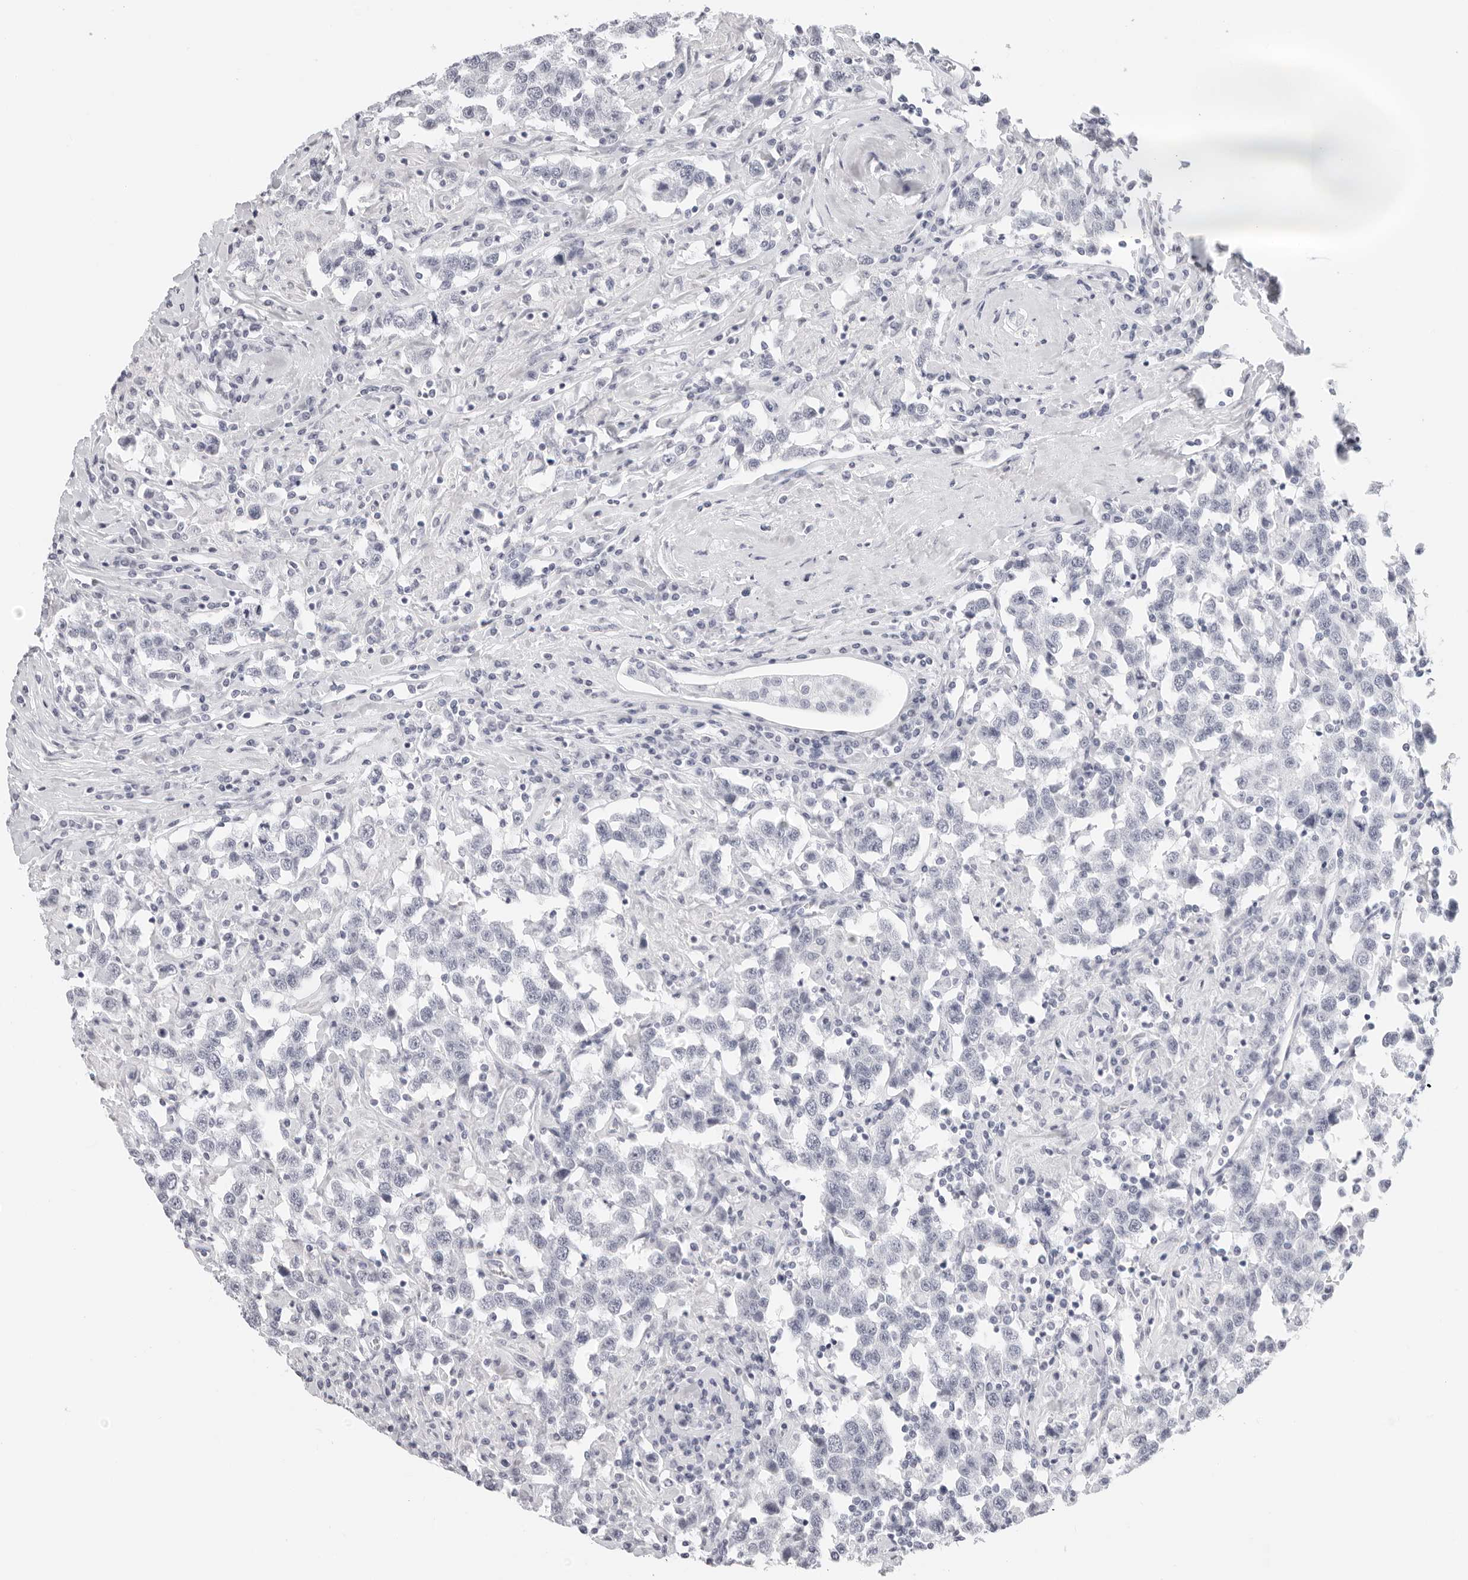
{"staining": {"intensity": "negative", "quantity": "none", "location": "none"}, "tissue": "testis cancer", "cell_type": "Tumor cells", "image_type": "cancer", "snomed": [{"axis": "morphology", "description": "Seminoma, NOS"}, {"axis": "topography", "description": "Testis"}], "caption": "Immunohistochemical staining of testis cancer reveals no significant expression in tumor cells. (Stains: DAB IHC with hematoxylin counter stain, Microscopy: brightfield microscopy at high magnification).", "gene": "AGMAT", "patient": {"sex": "male", "age": 41}}